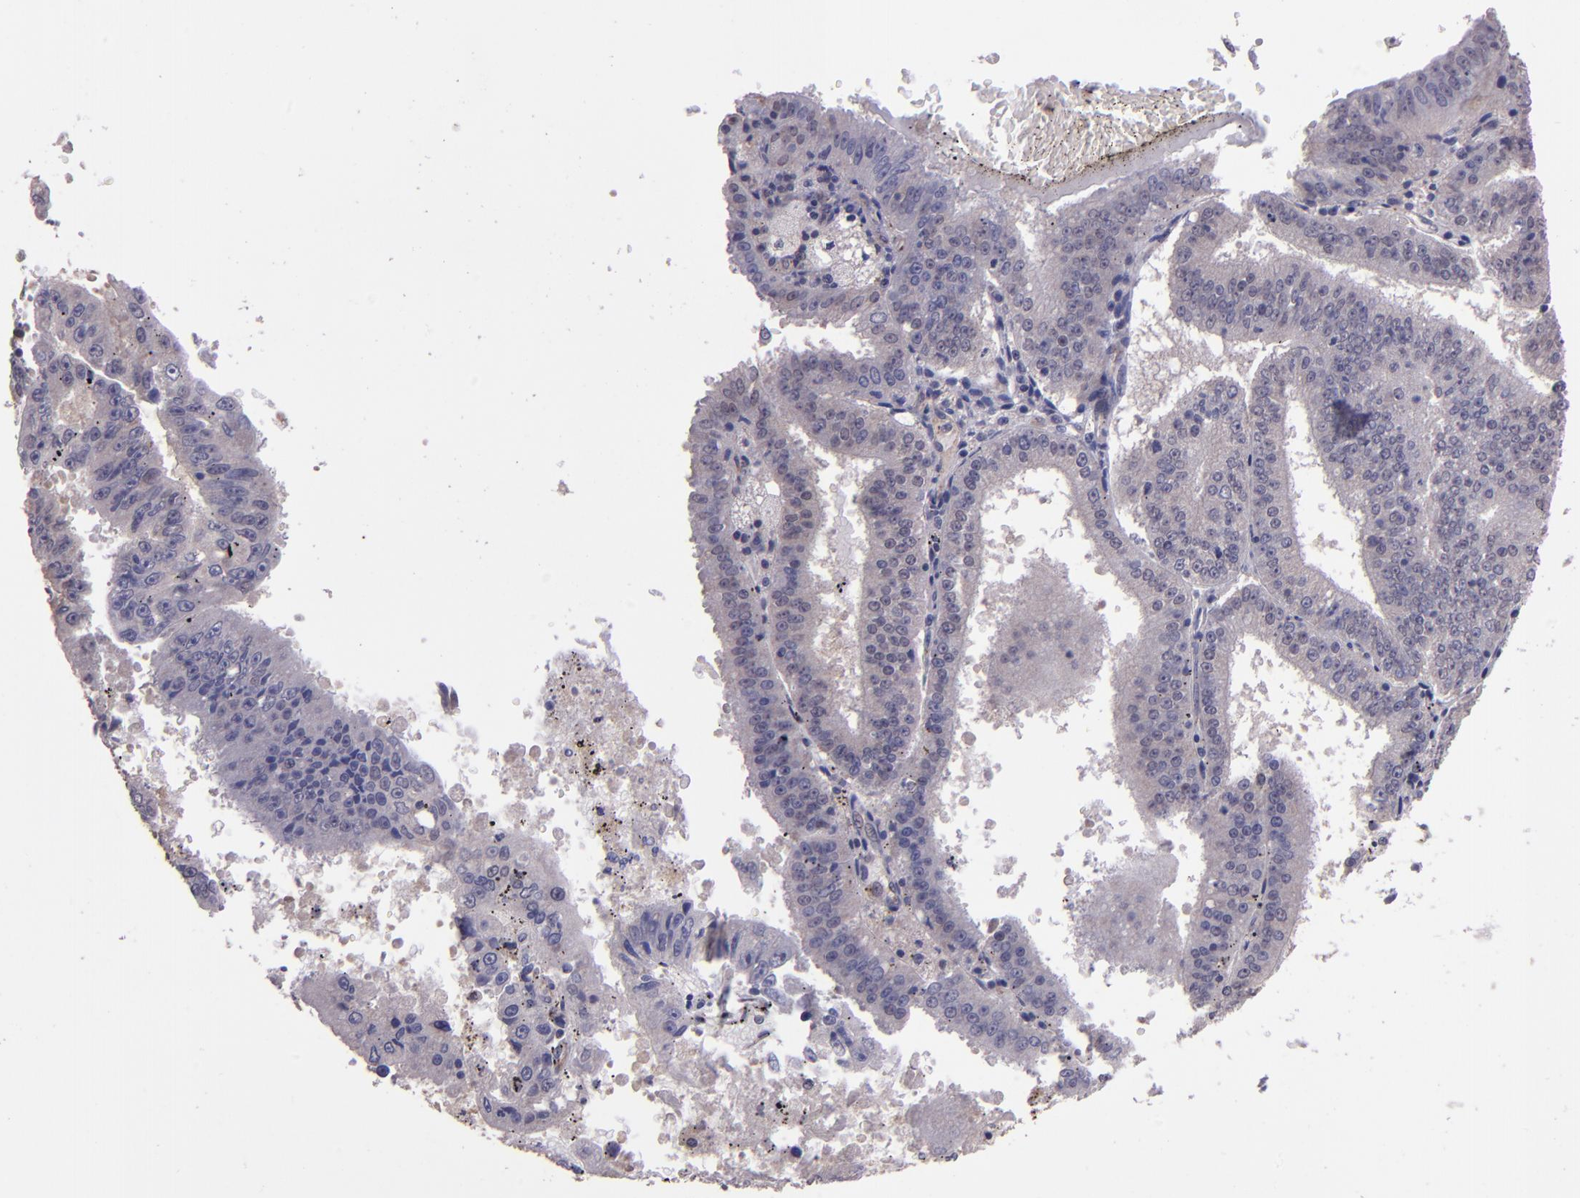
{"staining": {"intensity": "weak", "quantity": ">75%", "location": "cytoplasmic/membranous"}, "tissue": "endometrial cancer", "cell_type": "Tumor cells", "image_type": "cancer", "snomed": [{"axis": "morphology", "description": "Adenocarcinoma, NOS"}, {"axis": "topography", "description": "Endometrium"}], "caption": "This histopathology image displays endometrial cancer (adenocarcinoma) stained with IHC to label a protein in brown. The cytoplasmic/membranous of tumor cells show weak positivity for the protein. Nuclei are counter-stained blue.", "gene": "TAF7L", "patient": {"sex": "female", "age": 66}}